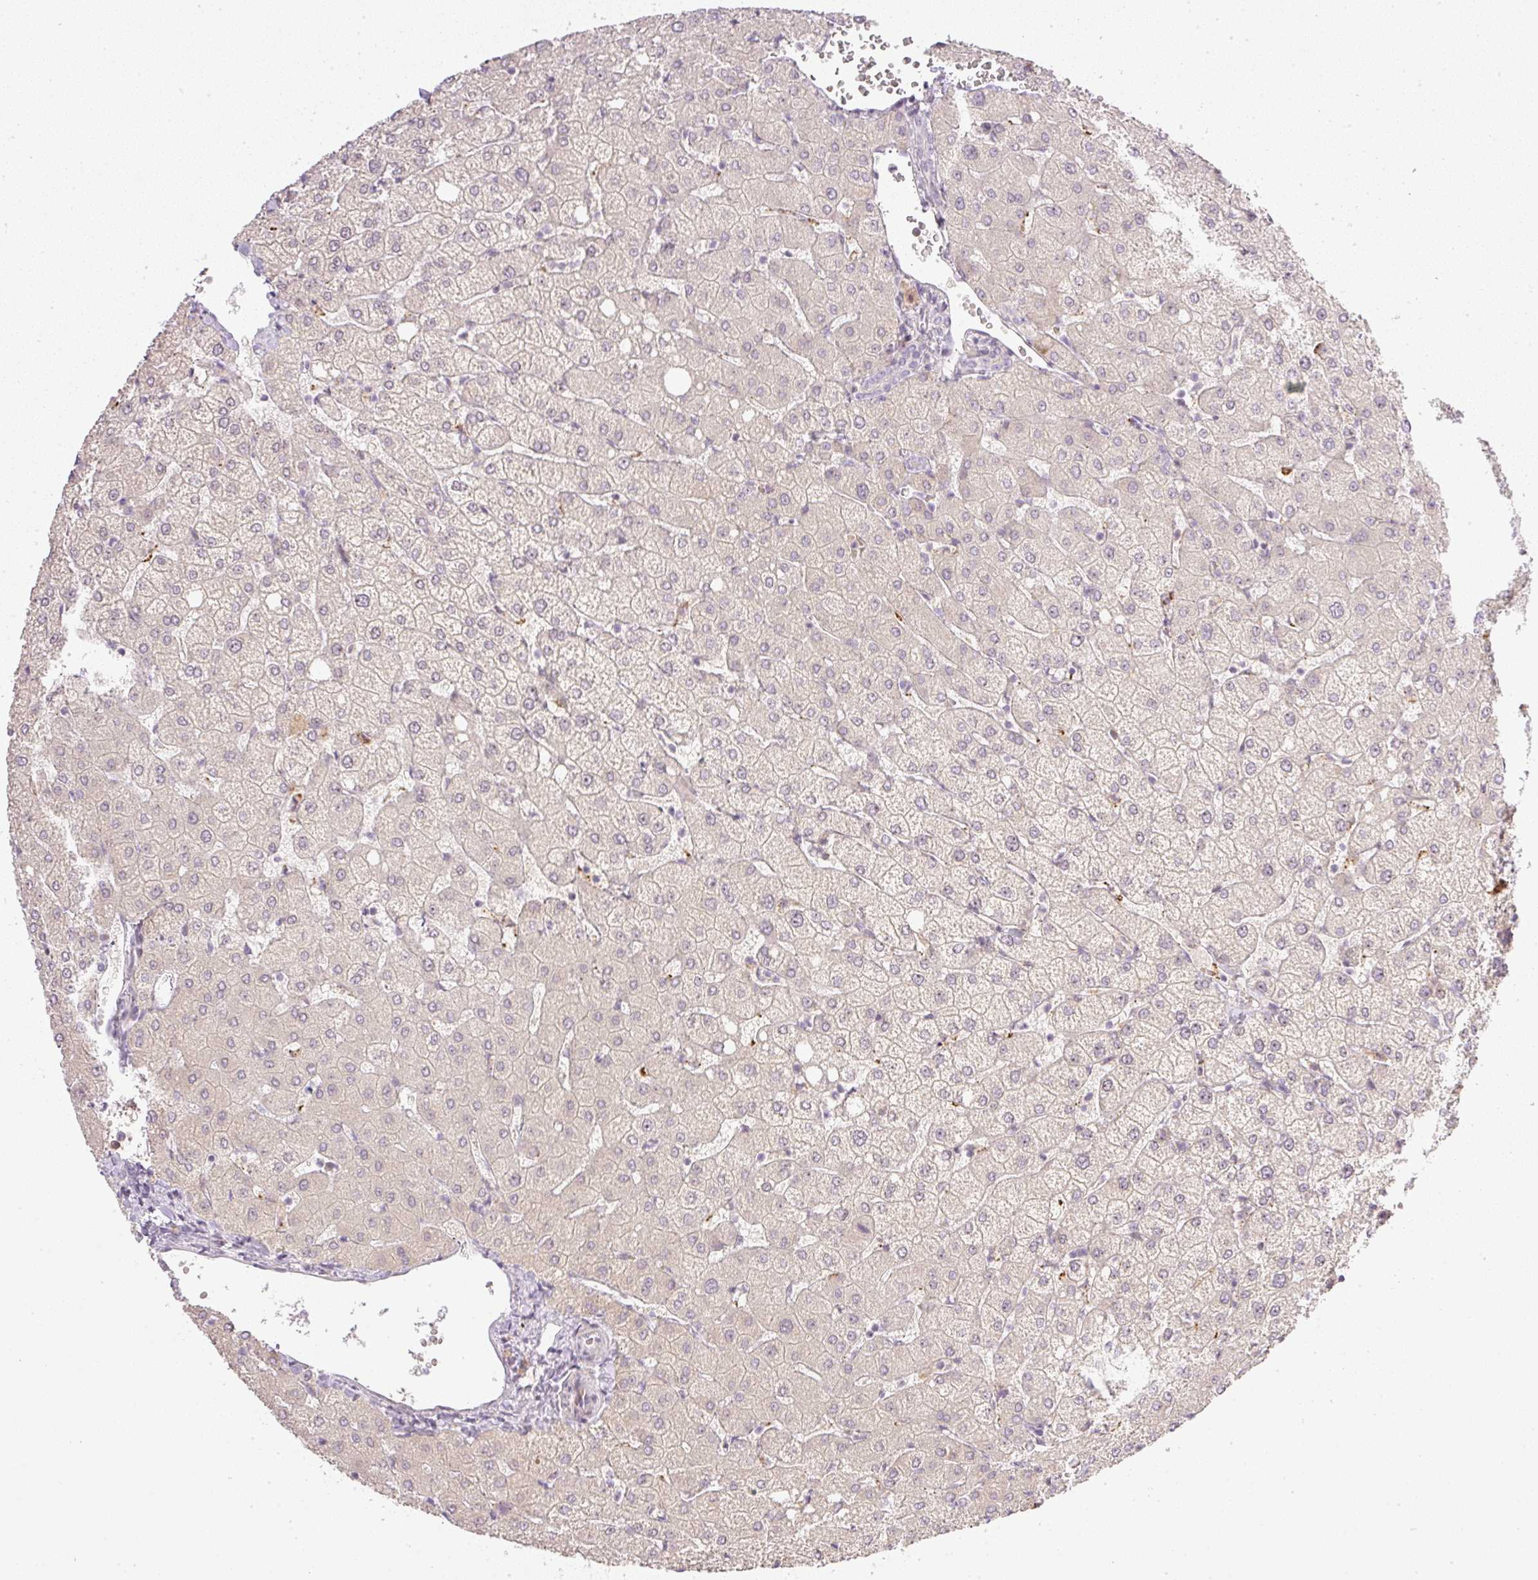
{"staining": {"intensity": "negative", "quantity": "none", "location": "none"}, "tissue": "liver", "cell_type": "Cholangiocytes", "image_type": "normal", "snomed": [{"axis": "morphology", "description": "Normal tissue, NOS"}, {"axis": "topography", "description": "Liver"}], "caption": "Cholangiocytes show no significant protein positivity in unremarkable liver.", "gene": "AAR2", "patient": {"sex": "female", "age": 54}}